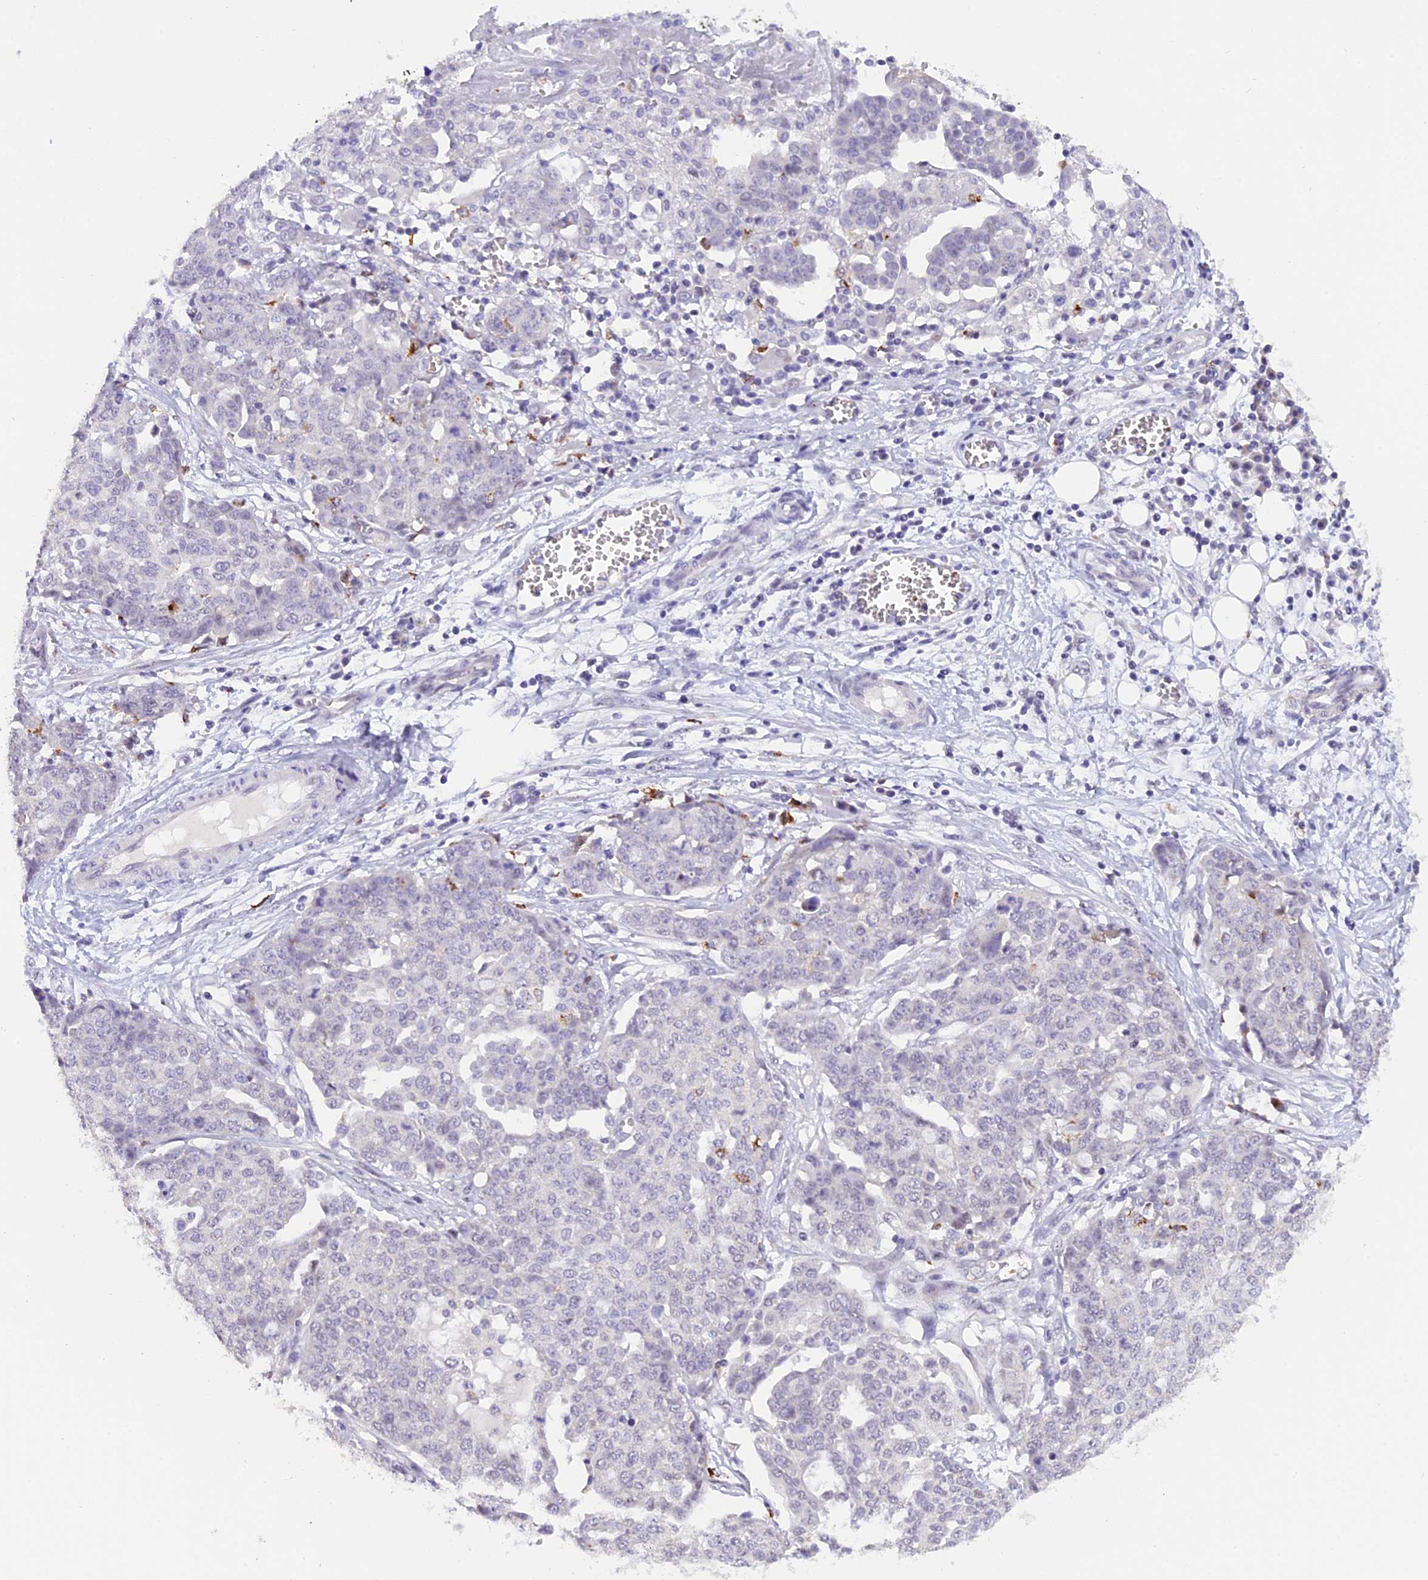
{"staining": {"intensity": "negative", "quantity": "none", "location": "none"}, "tissue": "ovarian cancer", "cell_type": "Tumor cells", "image_type": "cancer", "snomed": [{"axis": "morphology", "description": "Cystadenocarcinoma, serous, NOS"}, {"axis": "topography", "description": "Soft tissue"}, {"axis": "topography", "description": "Ovary"}], "caption": "Immunohistochemistry histopathology image of human ovarian cancer (serous cystadenocarcinoma) stained for a protein (brown), which demonstrates no positivity in tumor cells.", "gene": "AHSP", "patient": {"sex": "female", "age": 57}}